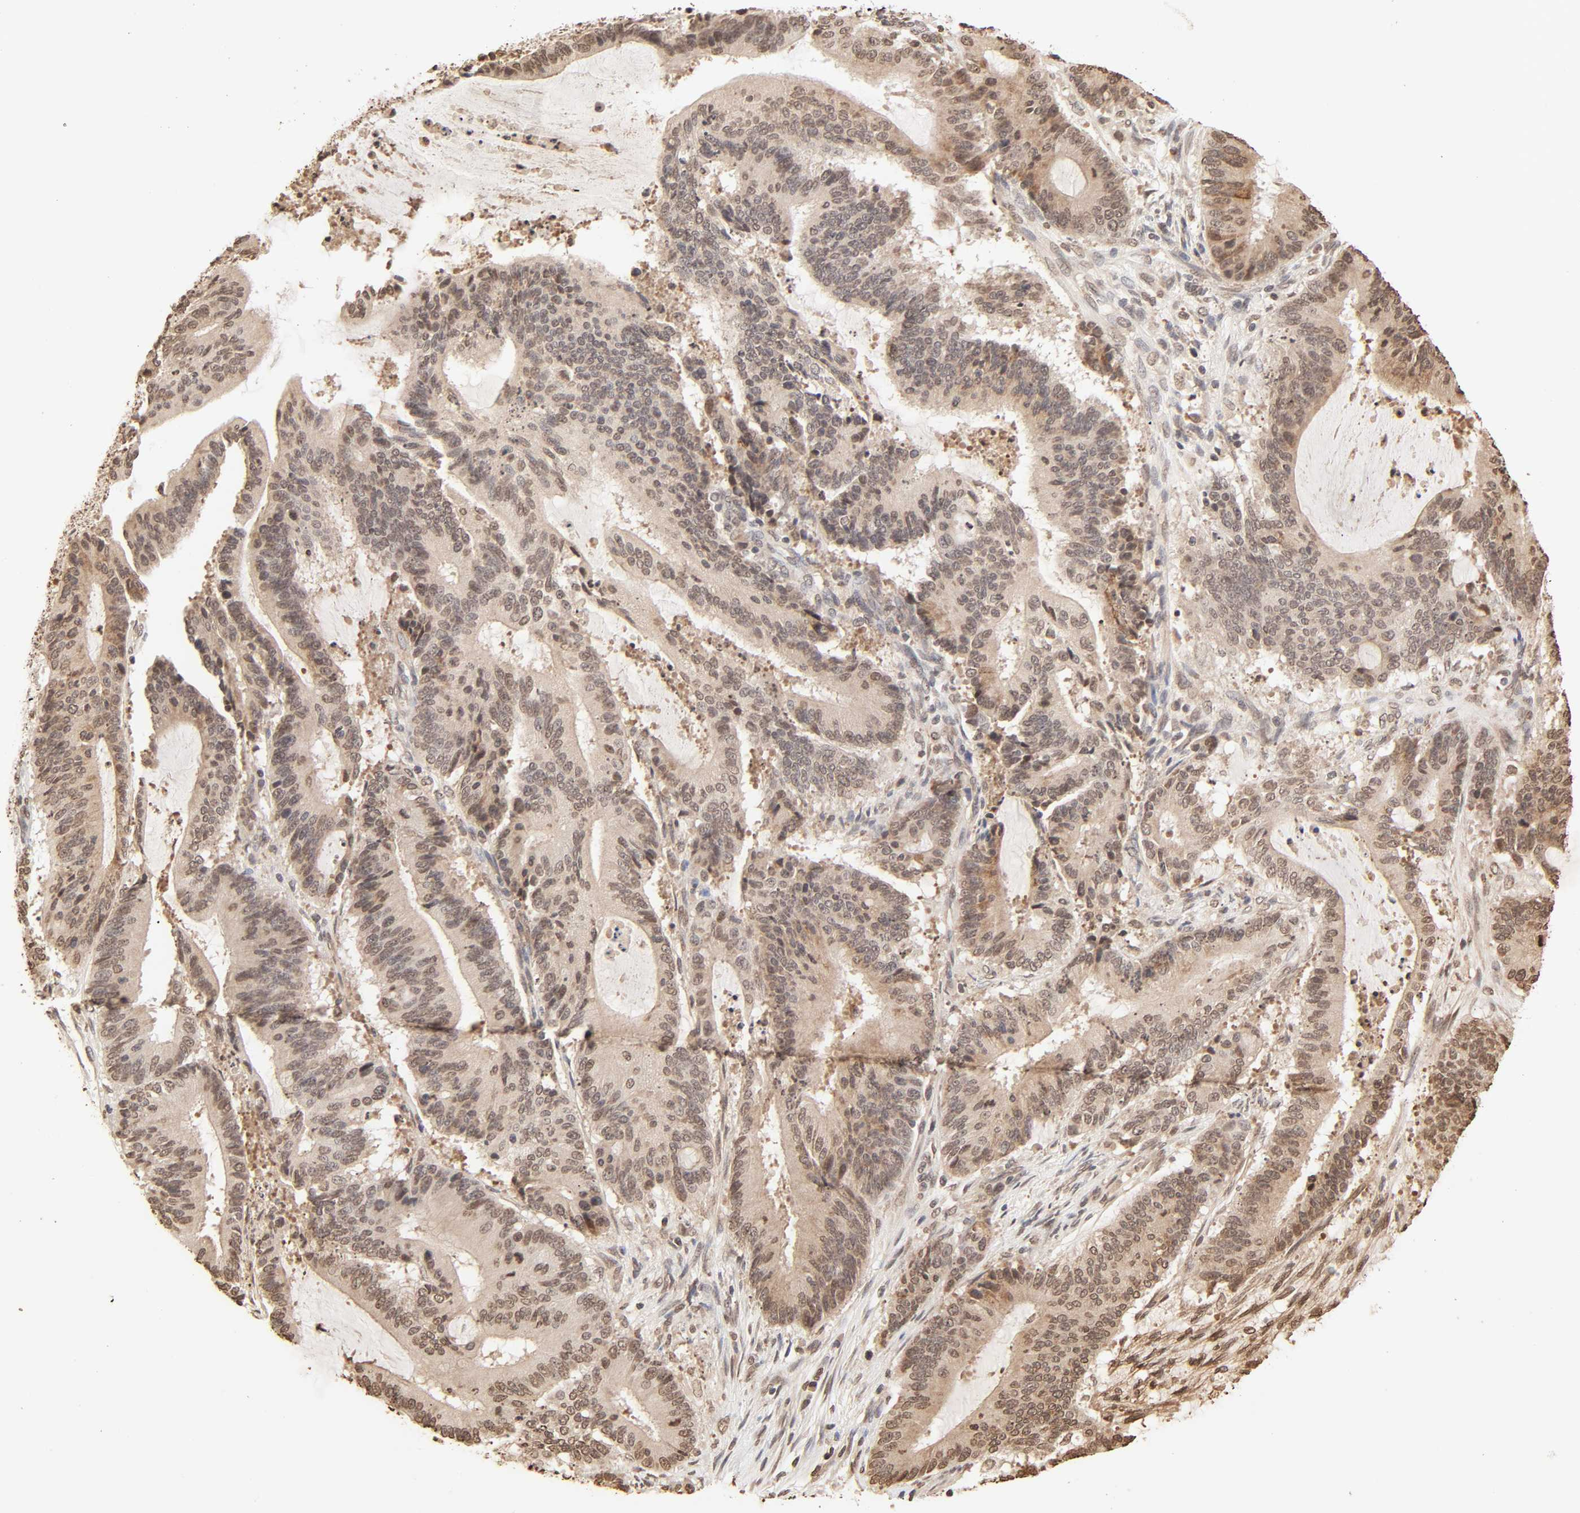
{"staining": {"intensity": "moderate", "quantity": ">75%", "location": "cytoplasmic/membranous,nuclear"}, "tissue": "liver cancer", "cell_type": "Tumor cells", "image_type": "cancer", "snomed": [{"axis": "morphology", "description": "Cholangiocarcinoma"}, {"axis": "topography", "description": "Liver"}], "caption": "Immunohistochemical staining of cholangiocarcinoma (liver) exhibits medium levels of moderate cytoplasmic/membranous and nuclear positivity in approximately >75% of tumor cells. Ihc stains the protein of interest in brown and the nuclei are stained blue.", "gene": "TBL1X", "patient": {"sex": "female", "age": 73}}